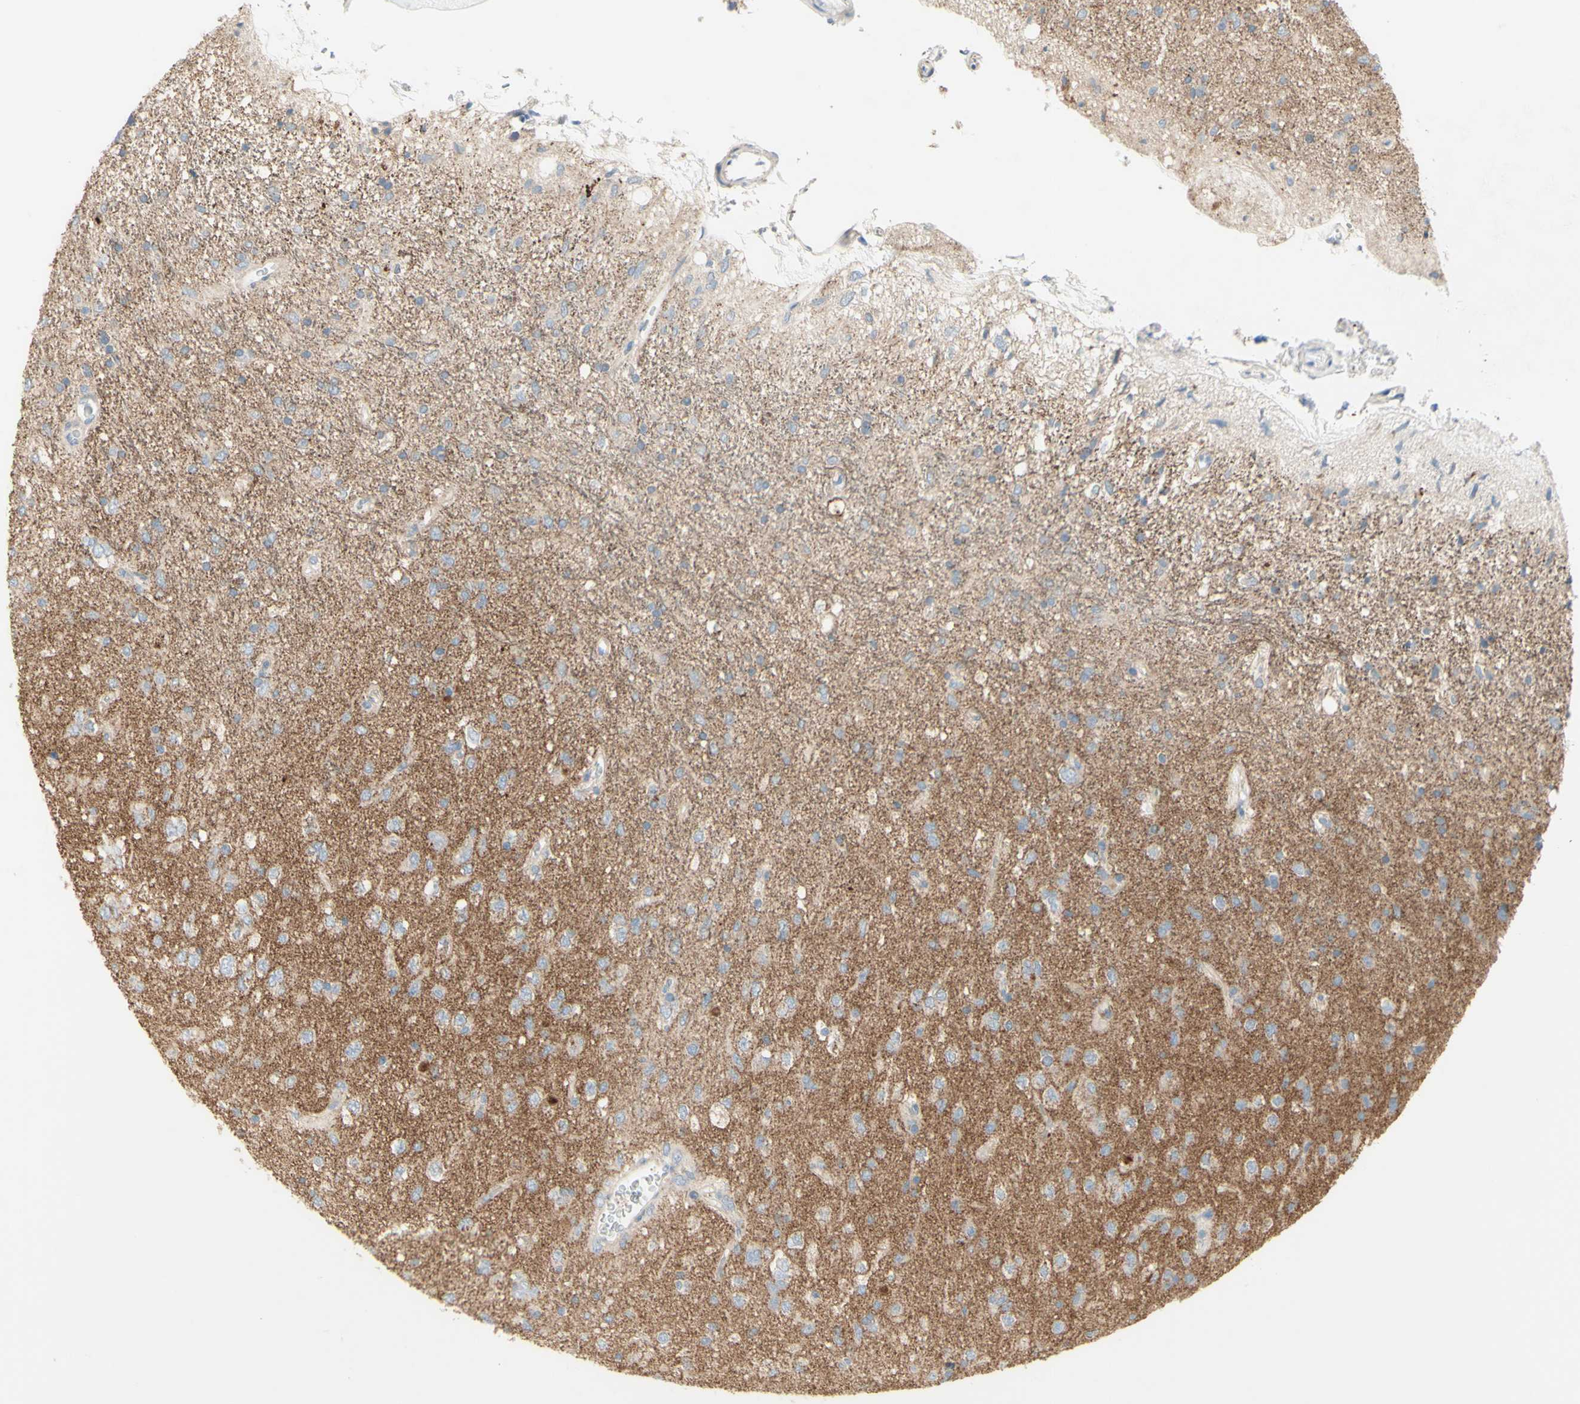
{"staining": {"intensity": "weak", "quantity": "<25%", "location": "cytoplasmic/membranous"}, "tissue": "glioma", "cell_type": "Tumor cells", "image_type": "cancer", "snomed": [{"axis": "morphology", "description": "Glioma, malignant, Low grade"}, {"axis": "topography", "description": "Brain"}], "caption": "Low-grade glioma (malignant) was stained to show a protein in brown. There is no significant staining in tumor cells.", "gene": "CNTNAP1", "patient": {"sex": "male", "age": 77}}